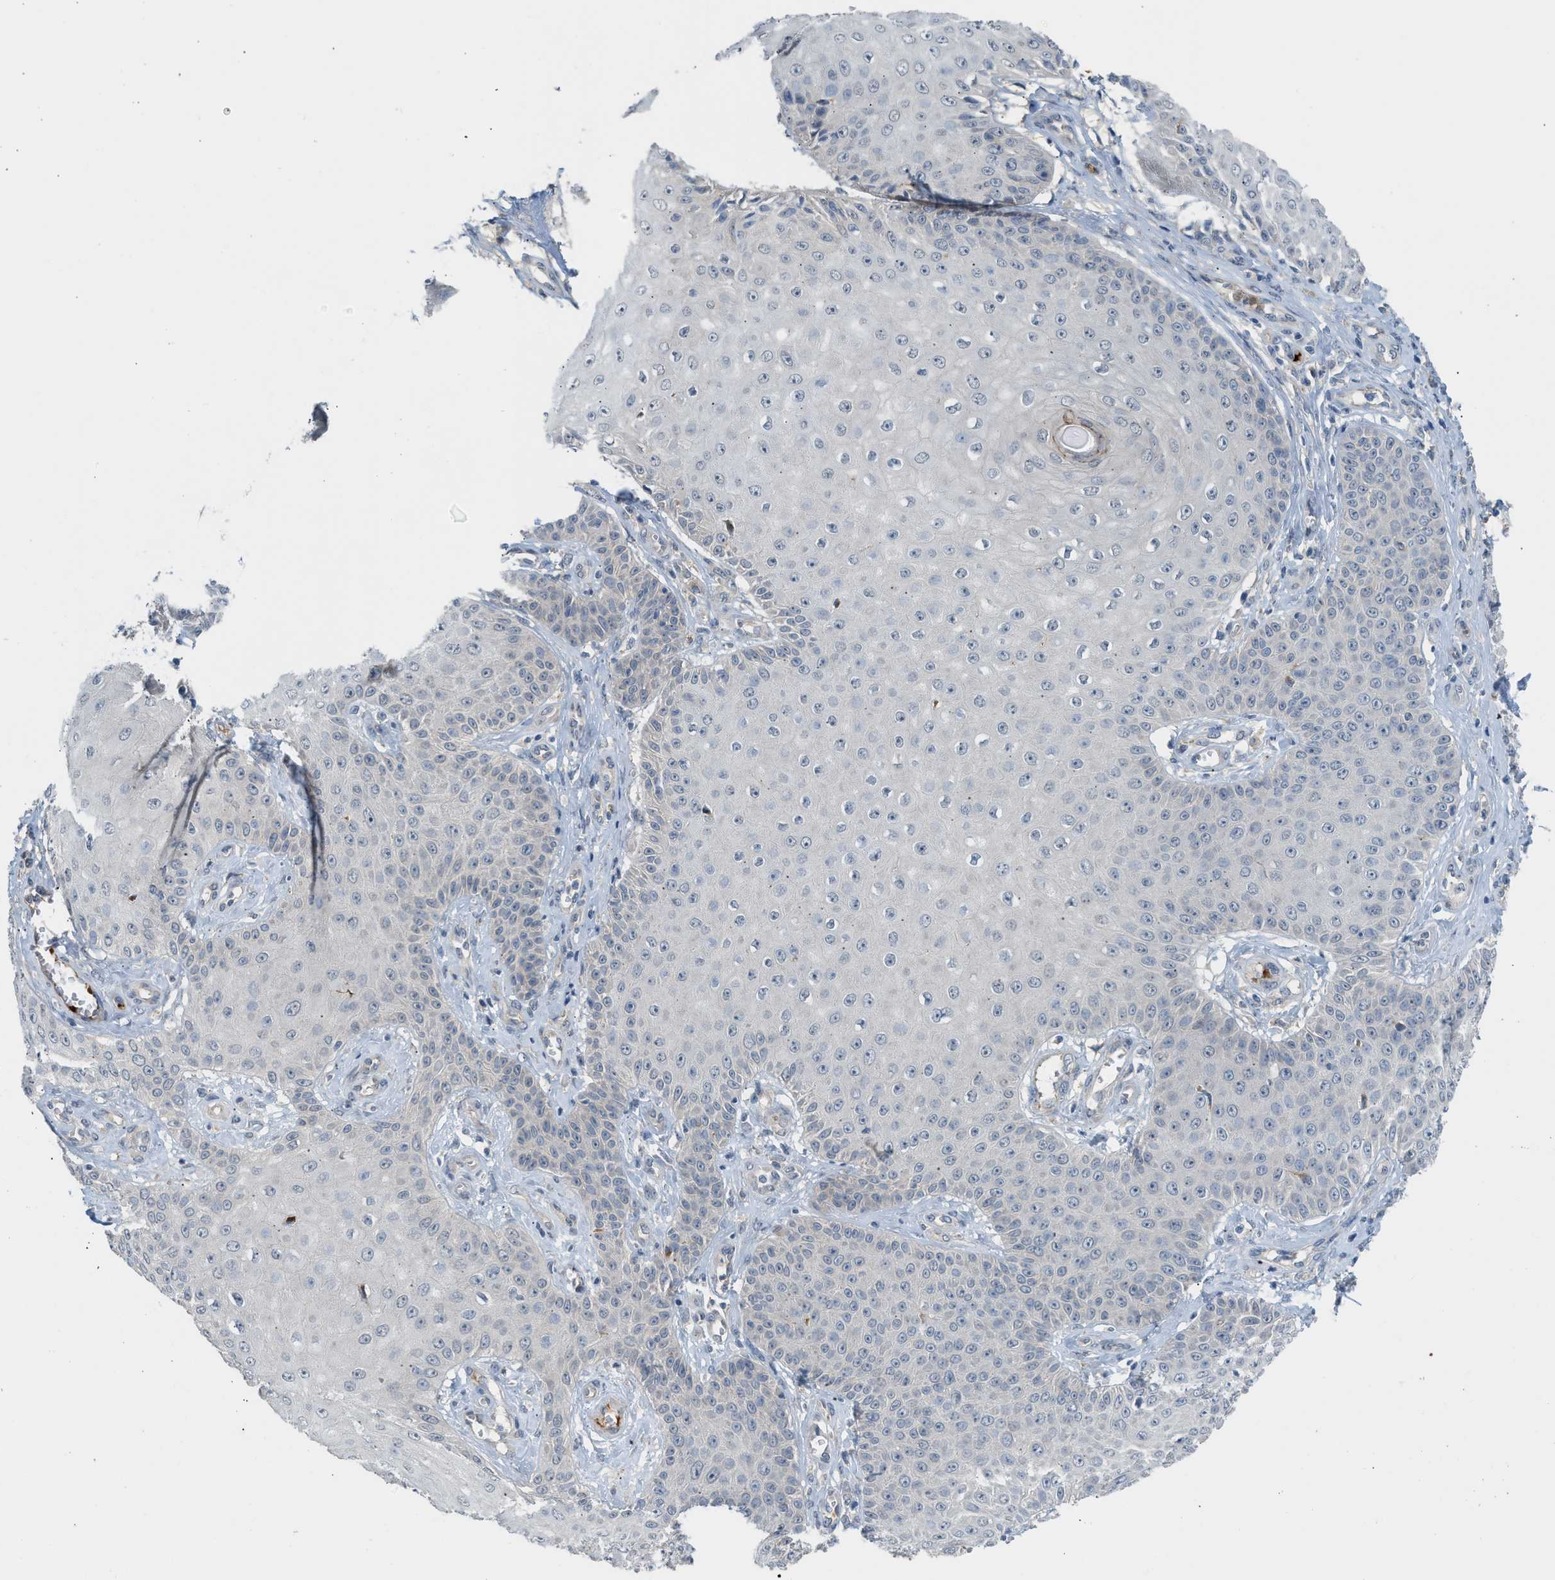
{"staining": {"intensity": "negative", "quantity": "none", "location": "none"}, "tissue": "skin cancer", "cell_type": "Tumor cells", "image_type": "cancer", "snomed": [{"axis": "morphology", "description": "Squamous cell carcinoma, NOS"}, {"axis": "topography", "description": "Skin"}], "caption": "Histopathology image shows no significant protein staining in tumor cells of skin cancer (squamous cell carcinoma).", "gene": "RHBDF2", "patient": {"sex": "male", "age": 74}}